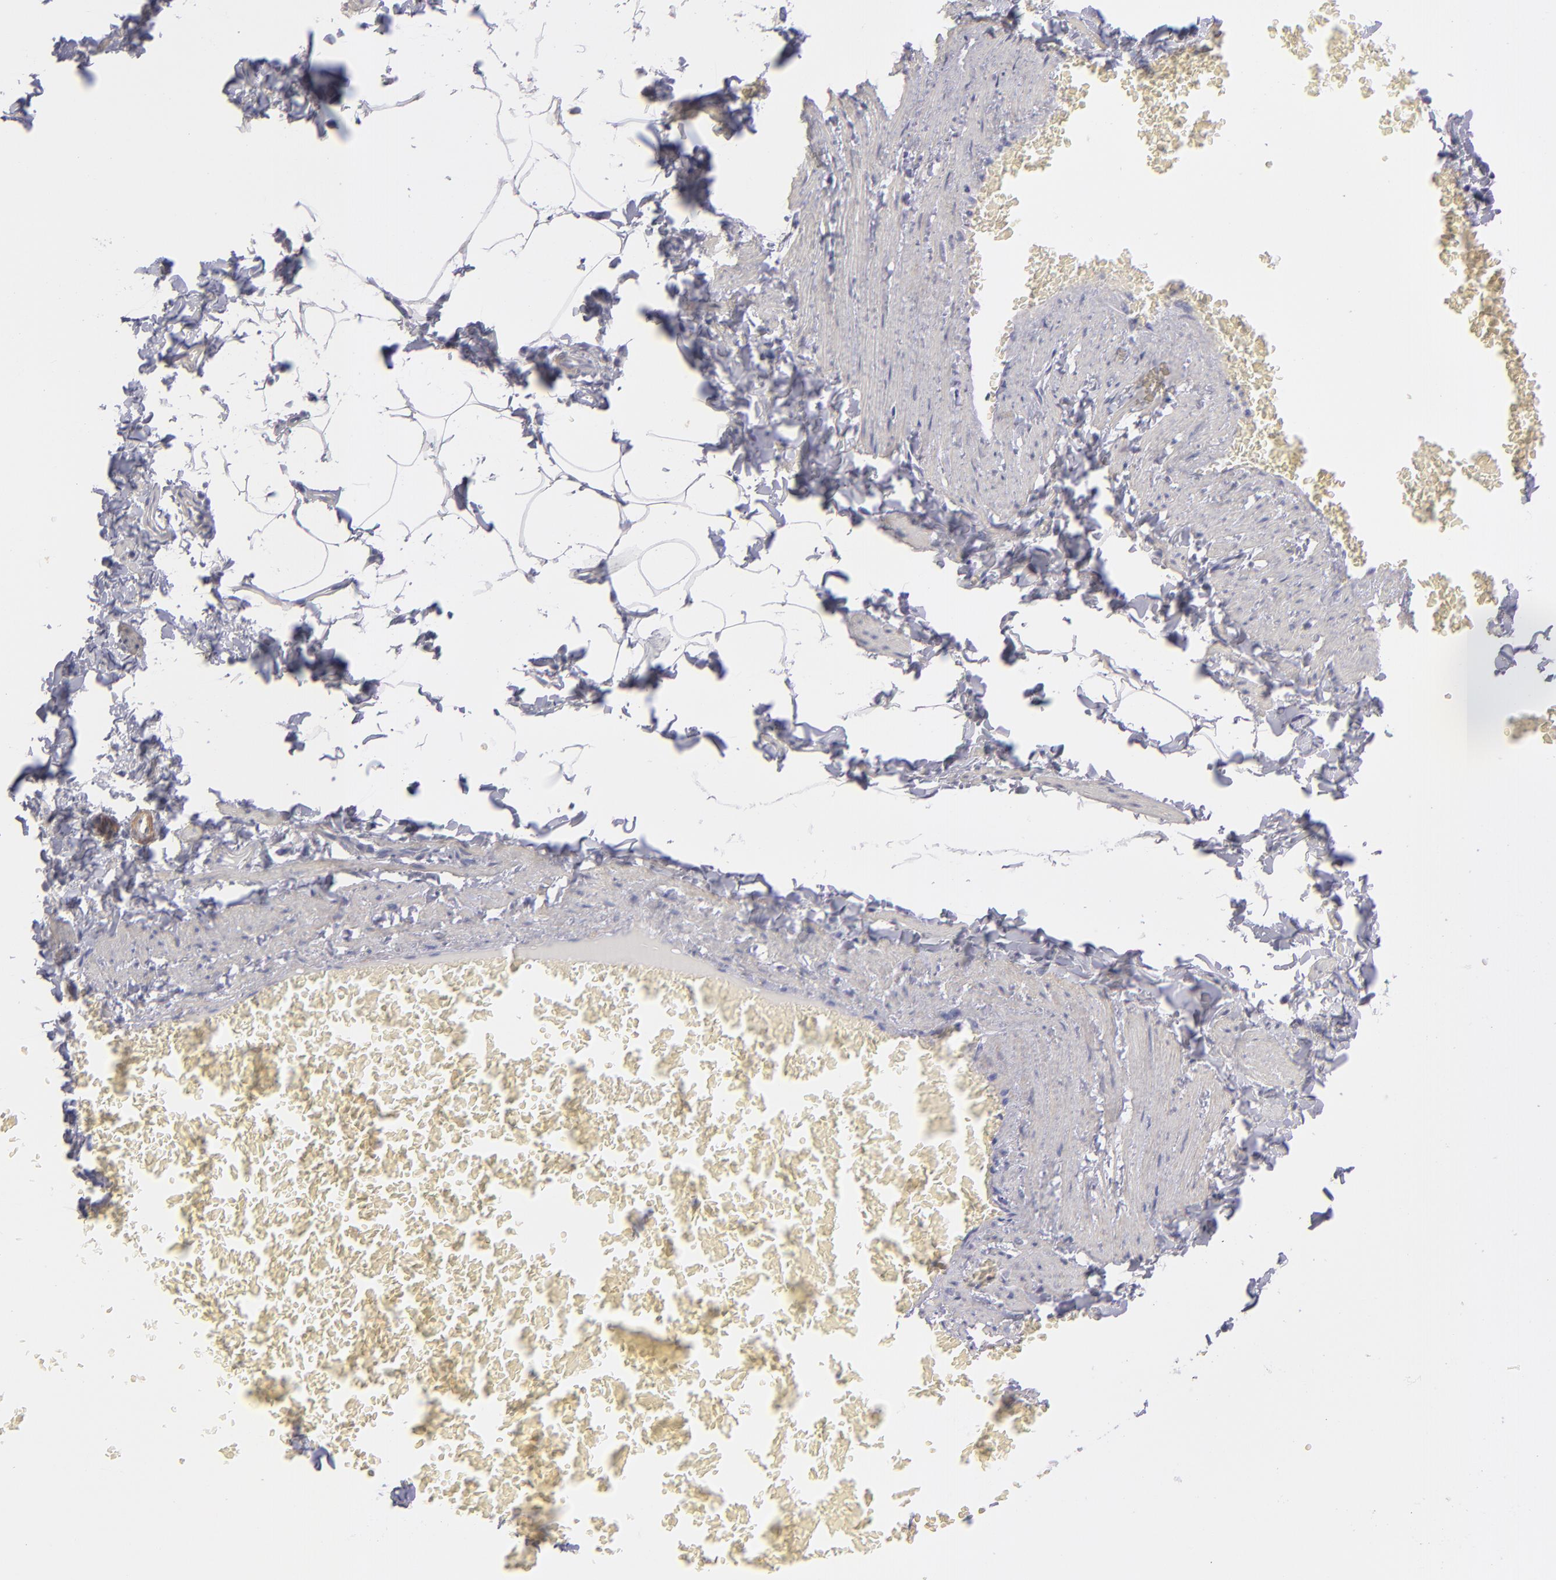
{"staining": {"intensity": "negative", "quantity": "none", "location": "none"}, "tissue": "adipose tissue", "cell_type": "Adipocytes", "image_type": "normal", "snomed": [{"axis": "morphology", "description": "Normal tissue, NOS"}, {"axis": "topography", "description": "Vascular tissue"}], "caption": "Immunohistochemical staining of benign adipose tissue exhibits no significant staining in adipocytes. (DAB immunohistochemistry (IHC) visualized using brightfield microscopy, high magnification).", "gene": "MYH11", "patient": {"sex": "male", "age": 41}}